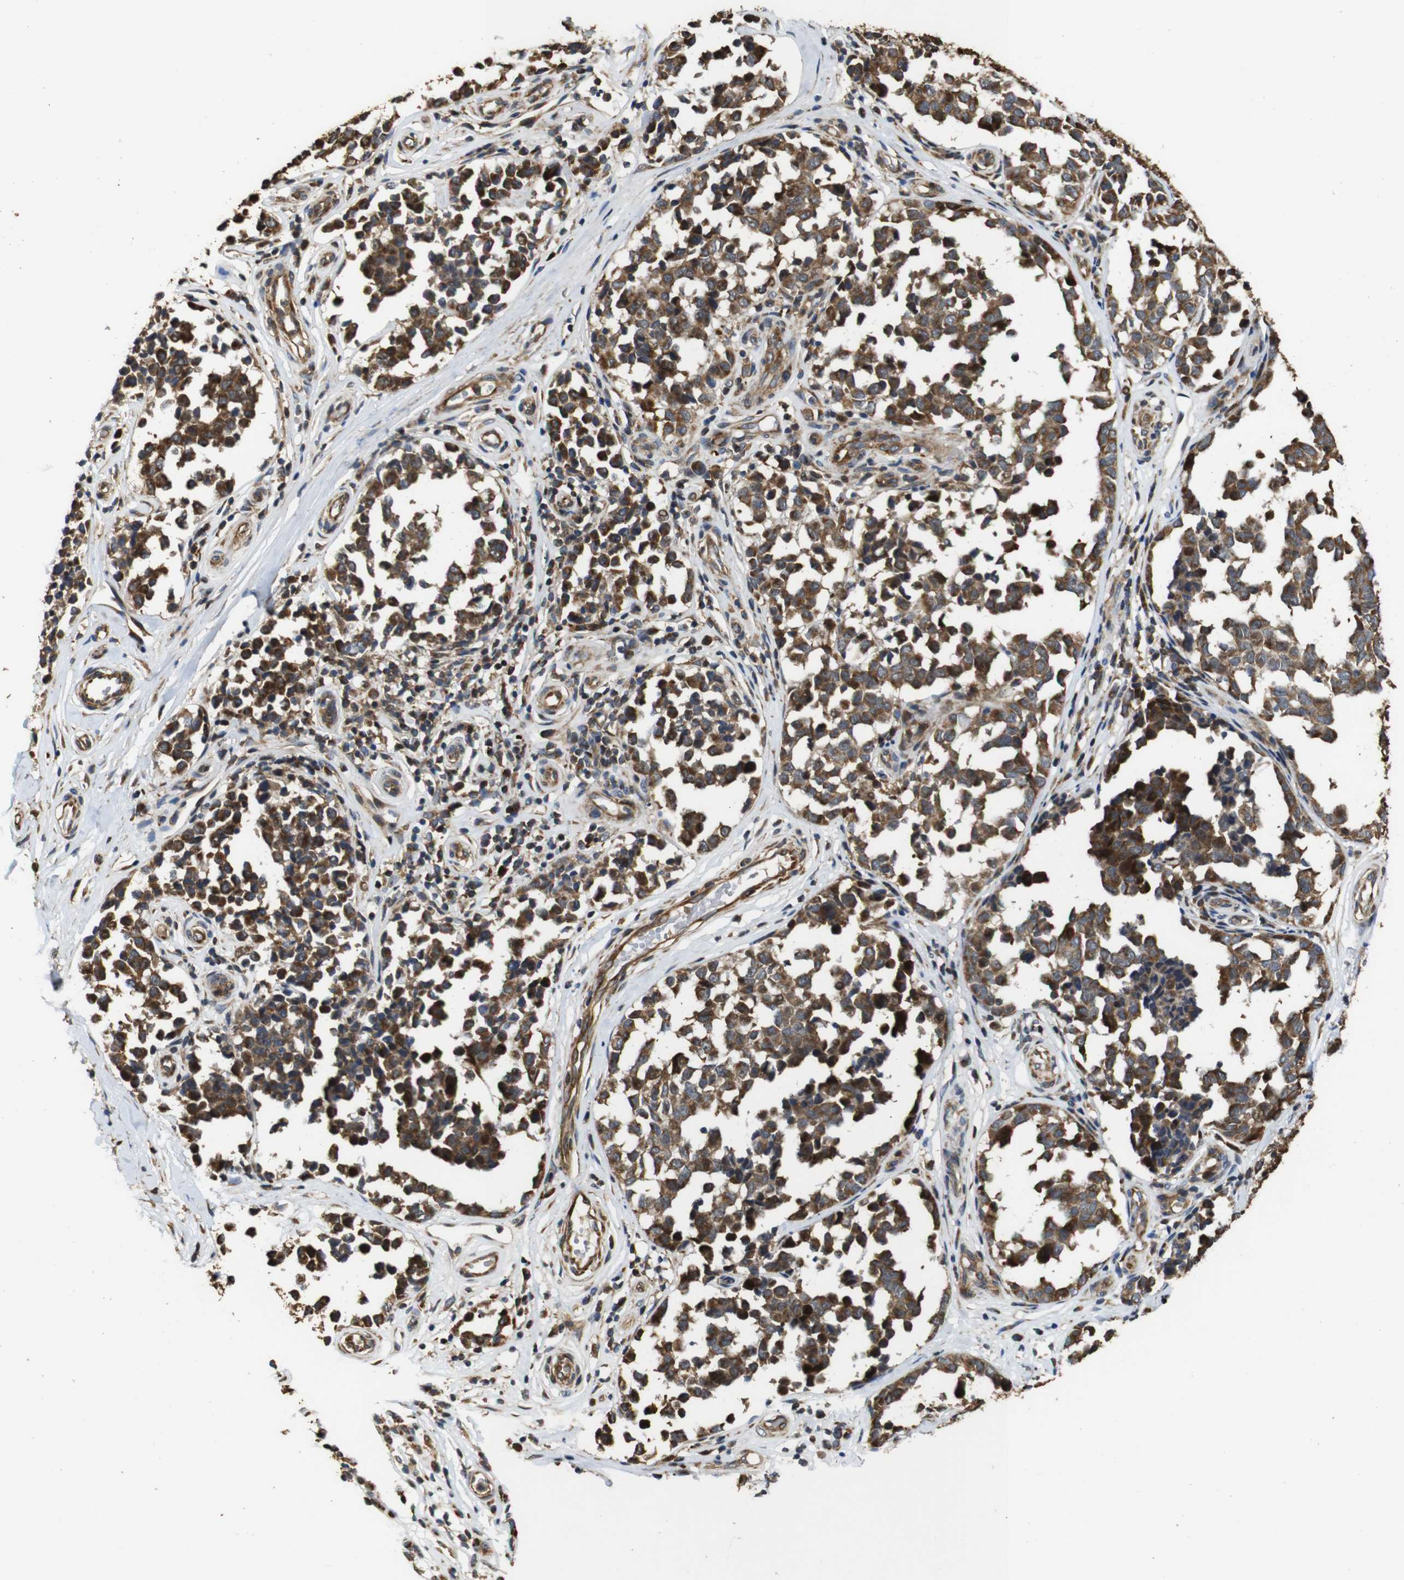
{"staining": {"intensity": "strong", "quantity": ">75%", "location": "cytoplasmic/membranous"}, "tissue": "melanoma", "cell_type": "Tumor cells", "image_type": "cancer", "snomed": [{"axis": "morphology", "description": "Malignant melanoma, NOS"}, {"axis": "topography", "description": "Skin"}], "caption": "Protein analysis of malignant melanoma tissue shows strong cytoplasmic/membranous staining in about >75% of tumor cells.", "gene": "SNN", "patient": {"sex": "female", "age": 64}}